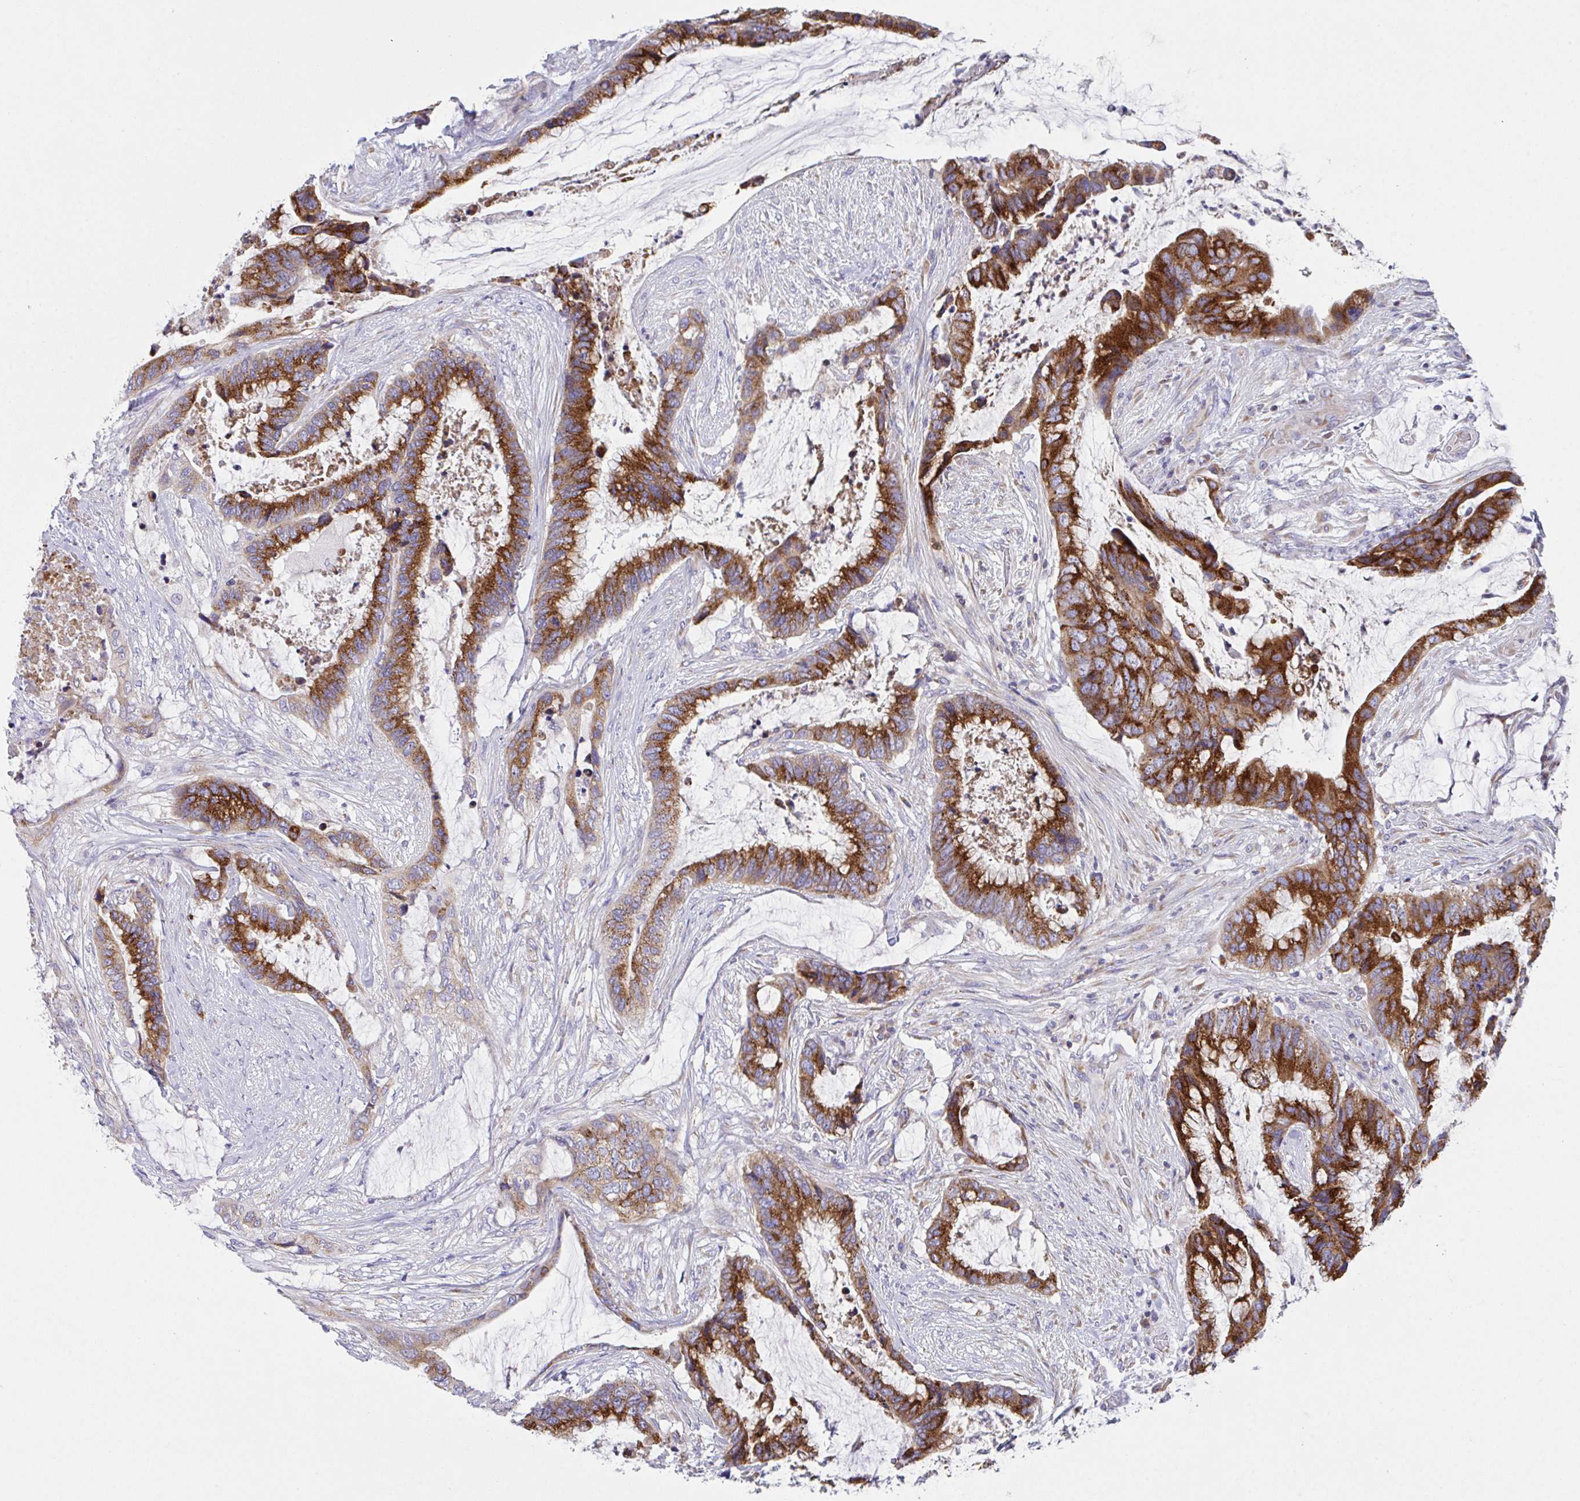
{"staining": {"intensity": "strong", "quantity": ">75%", "location": "cytoplasmic/membranous"}, "tissue": "colorectal cancer", "cell_type": "Tumor cells", "image_type": "cancer", "snomed": [{"axis": "morphology", "description": "Adenocarcinoma, NOS"}, {"axis": "topography", "description": "Rectum"}], "caption": "Immunohistochemistry (DAB (3,3'-diaminobenzidine)) staining of colorectal adenocarcinoma shows strong cytoplasmic/membranous protein positivity in about >75% of tumor cells. The staining was performed using DAB (3,3'-diaminobenzidine) to visualize the protein expression in brown, while the nuclei were stained in blue with hematoxylin (Magnification: 20x).", "gene": "MIA3", "patient": {"sex": "female", "age": 59}}